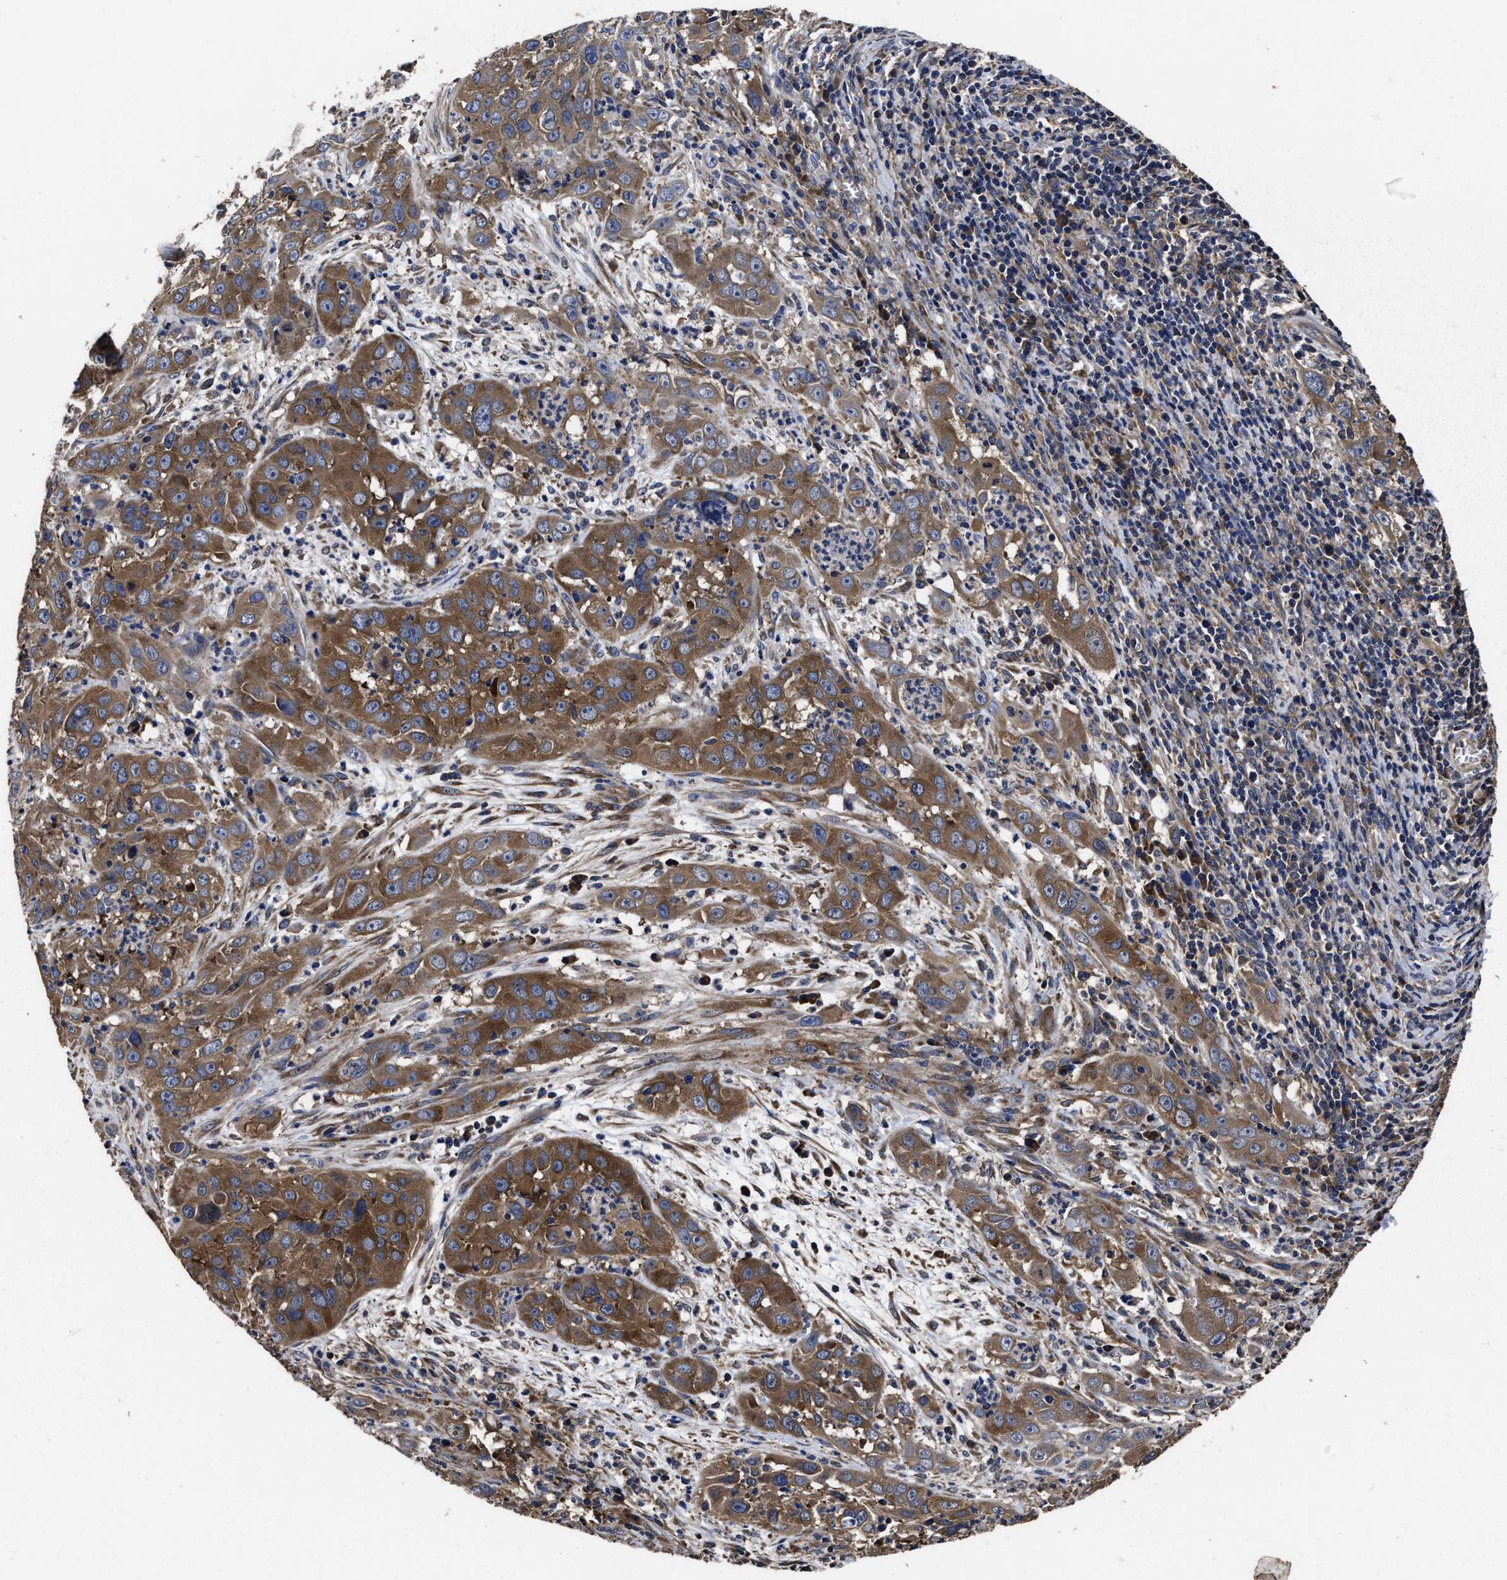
{"staining": {"intensity": "strong", "quantity": ">75%", "location": "cytoplasmic/membranous"}, "tissue": "cervical cancer", "cell_type": "Tumor cells", "image_type": "cancer", "snomed": [{"axis": "morphology", "description": "Squamous cell carcinoma, NOS"}, {"axis": "topography", "description": "Cervix"}], "caption": "Immunohistochemical staining of squamous cell carcinoma (cervical) displays strong cytoplasmic/membranous protein positivity in about >75% of tumor cells. (Brightfield microscopy of DAB IHC at high magnification).", "gene": "AVEN", "patient": {"sex": "female", "age": 32}}